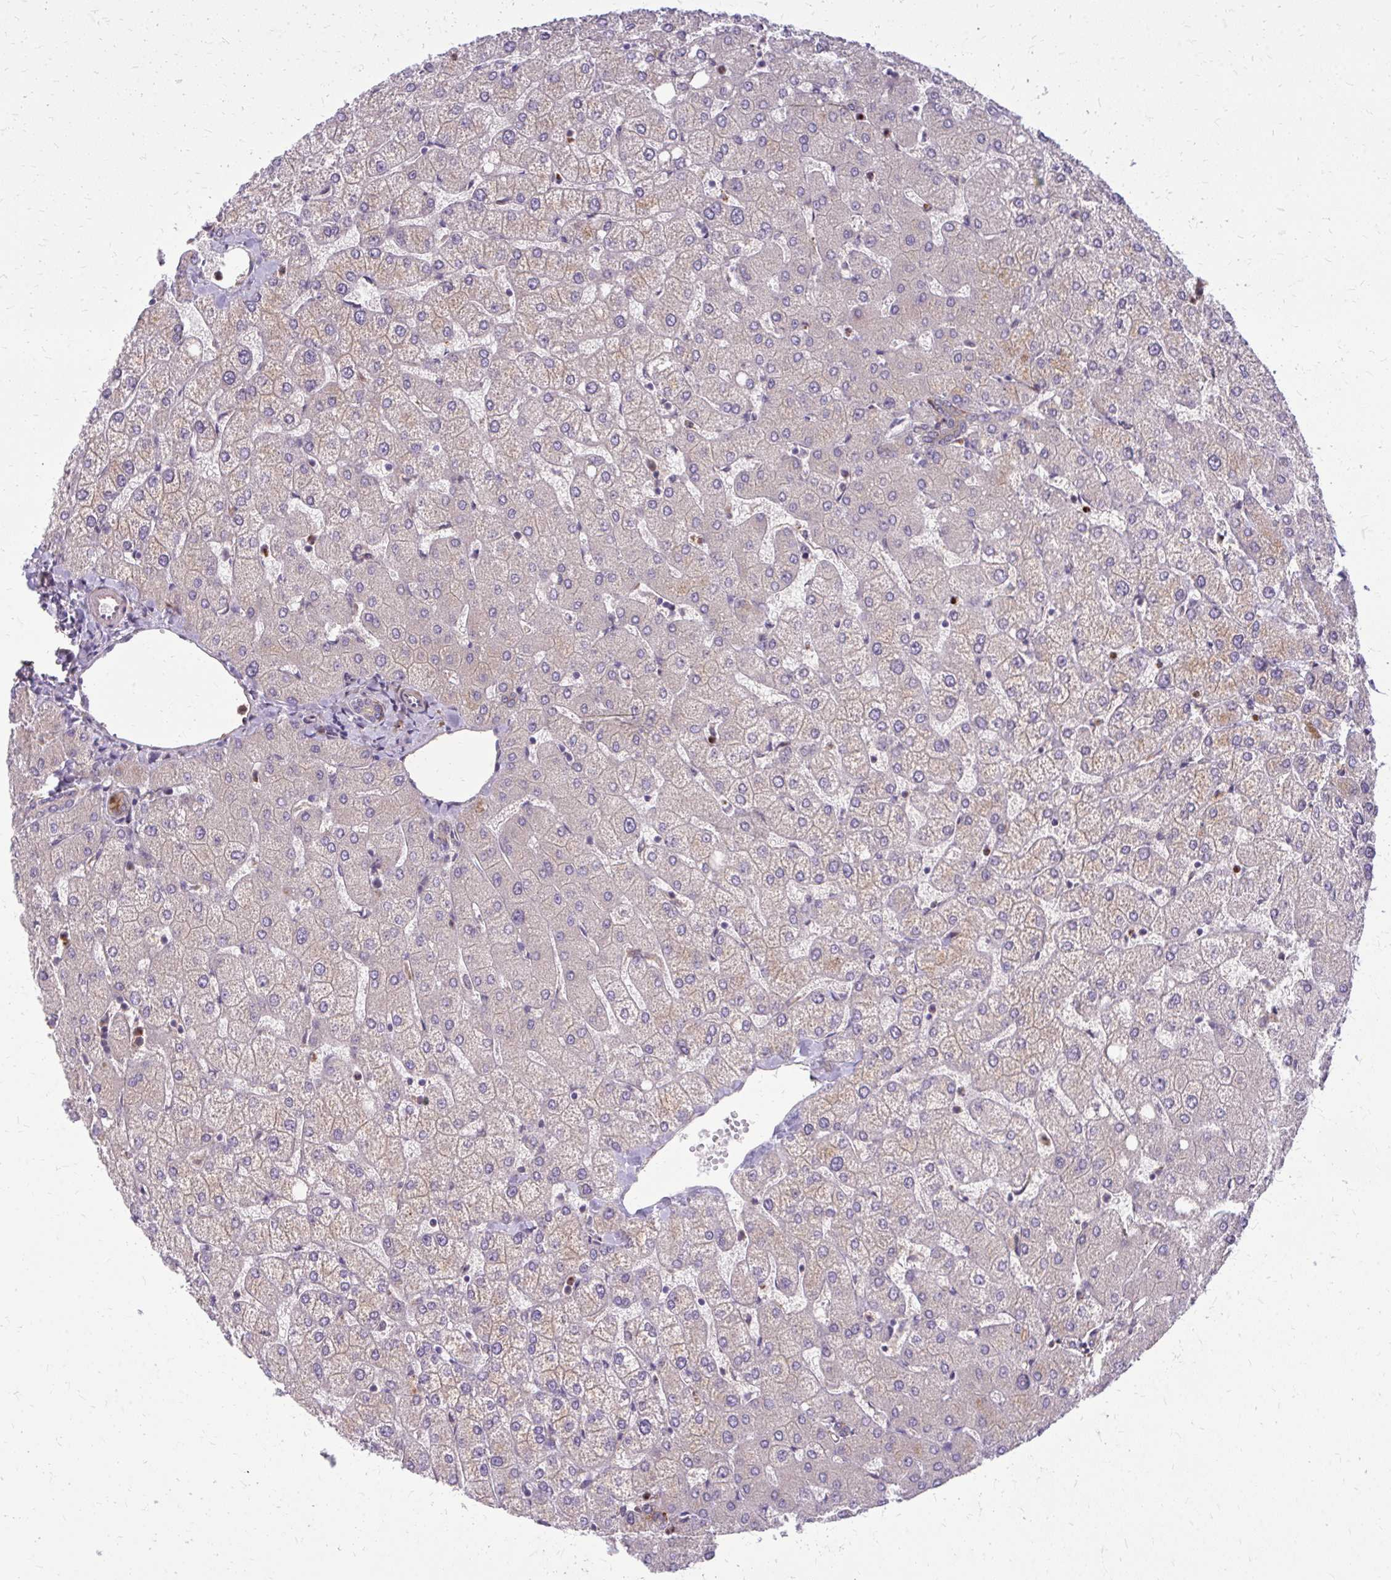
{"staining": {"intensity": "negative", "quantity": "none", "location": "none"}, "tissue": "liver", "cell_type": "Cholangiocytes", "image_type": "normal", "snomed": [{"axis": "morphology", "description": "Normal tissue, NOS"}, {"axis": "topography", "description": "Liver"}], "caption": "Liver was stained to show a protein in brown. There is no significant positivity in cholangiocytes. Brightfield microscopy of IHC stained with DAB (3,3'-diaminobenzidine) (brown) and hematoxylin (blue), captured at high magnification.", "gene": "OXNAD1", "patient": {"sex": "female", "age": 54}}